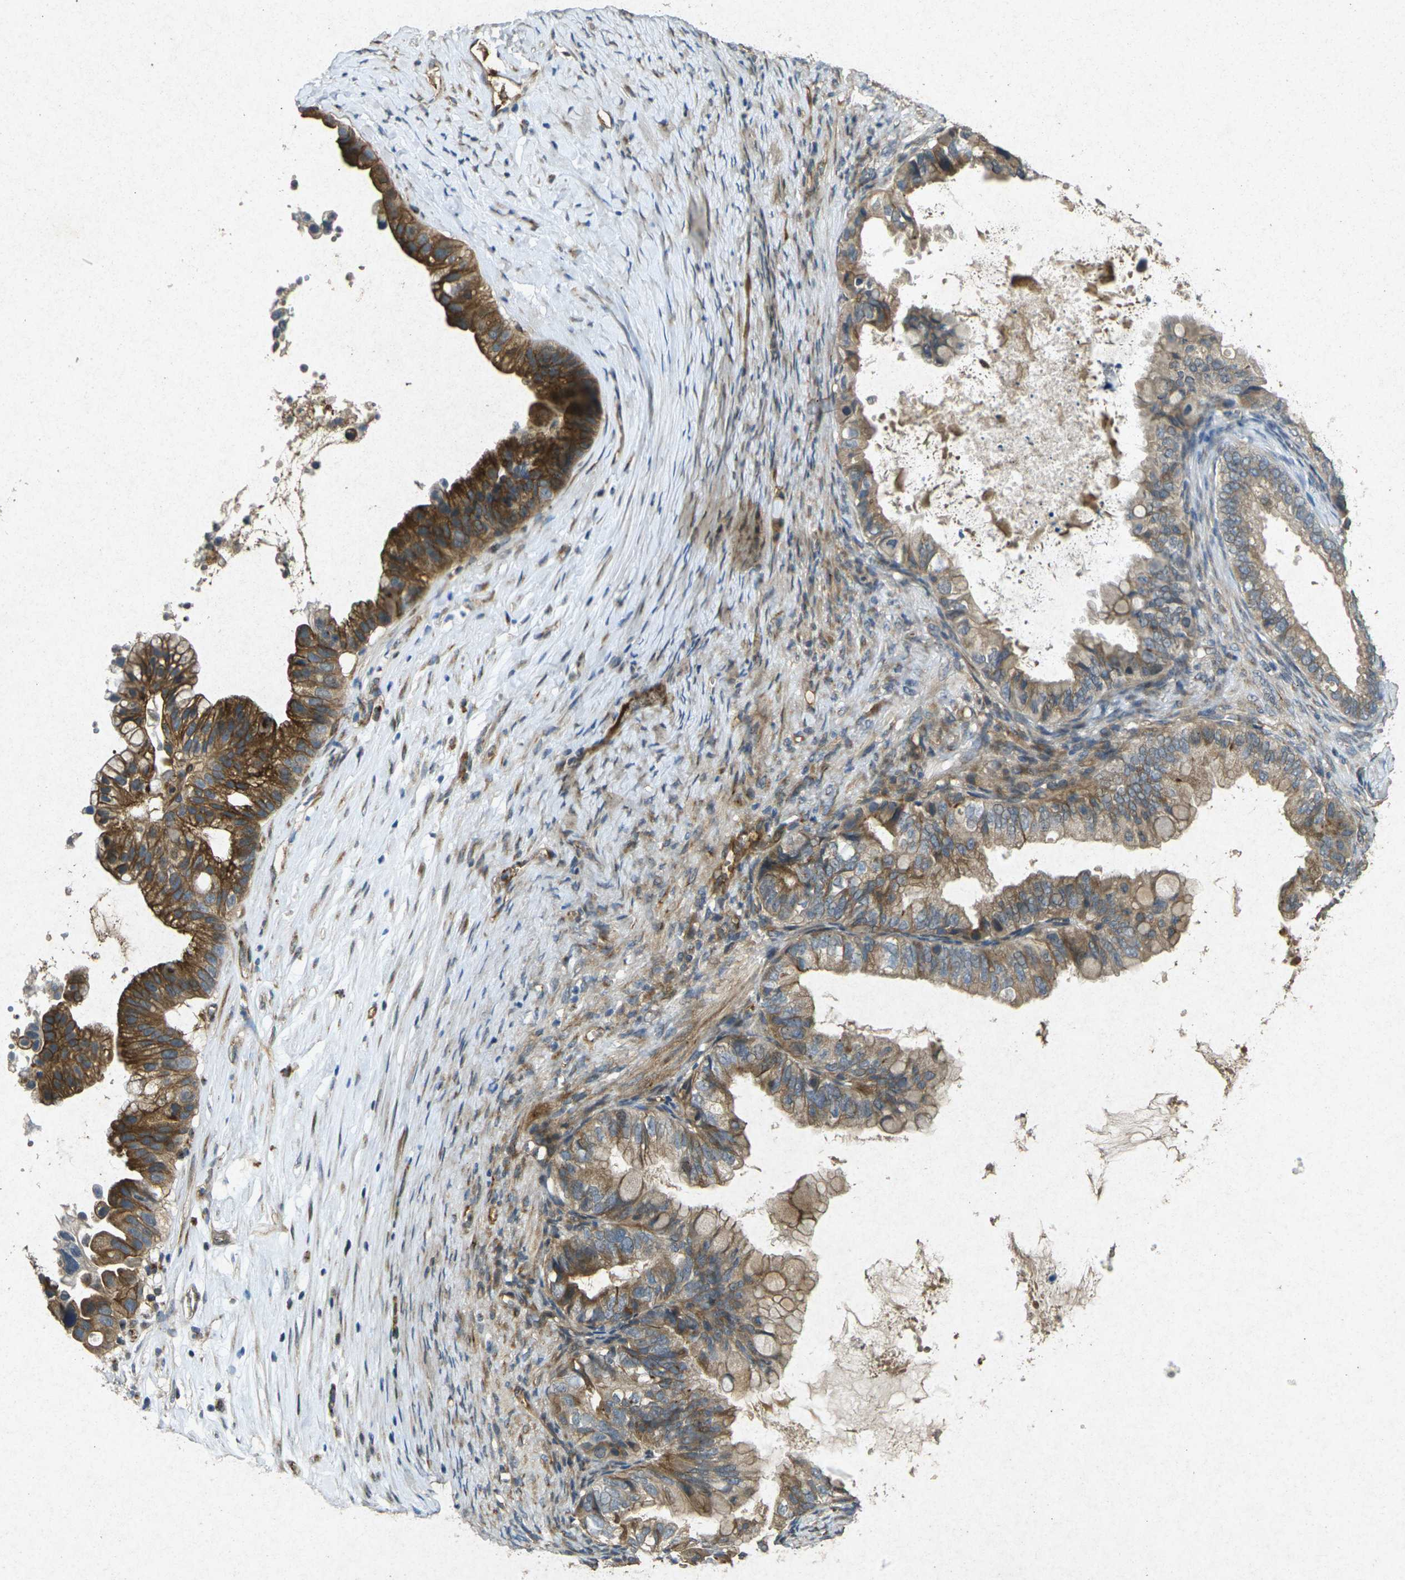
{"staining": {"intensity": "moderate", "quantity": ">75%", "location": "cytoplasmic/membranous"}, "tissue": "ovarian cancer", "cell_type": "Tumor cells", "image_type": "cancer", "snomed": [{"axis": "morphology", "description": "Cystadenocarcinoma, mucinous, NOS"}, {"axis": "topography", "description": "Ovary"}], "caption": "The histopathology image displays staining of ovarian cancer (mucinous cystadenocarcinoma), revealing moderate cytoplasmic/membranous protein staining (brown color) within tumor cells.", "gene": "RGMA", "patient": {"sex": "female", "age": 80}}